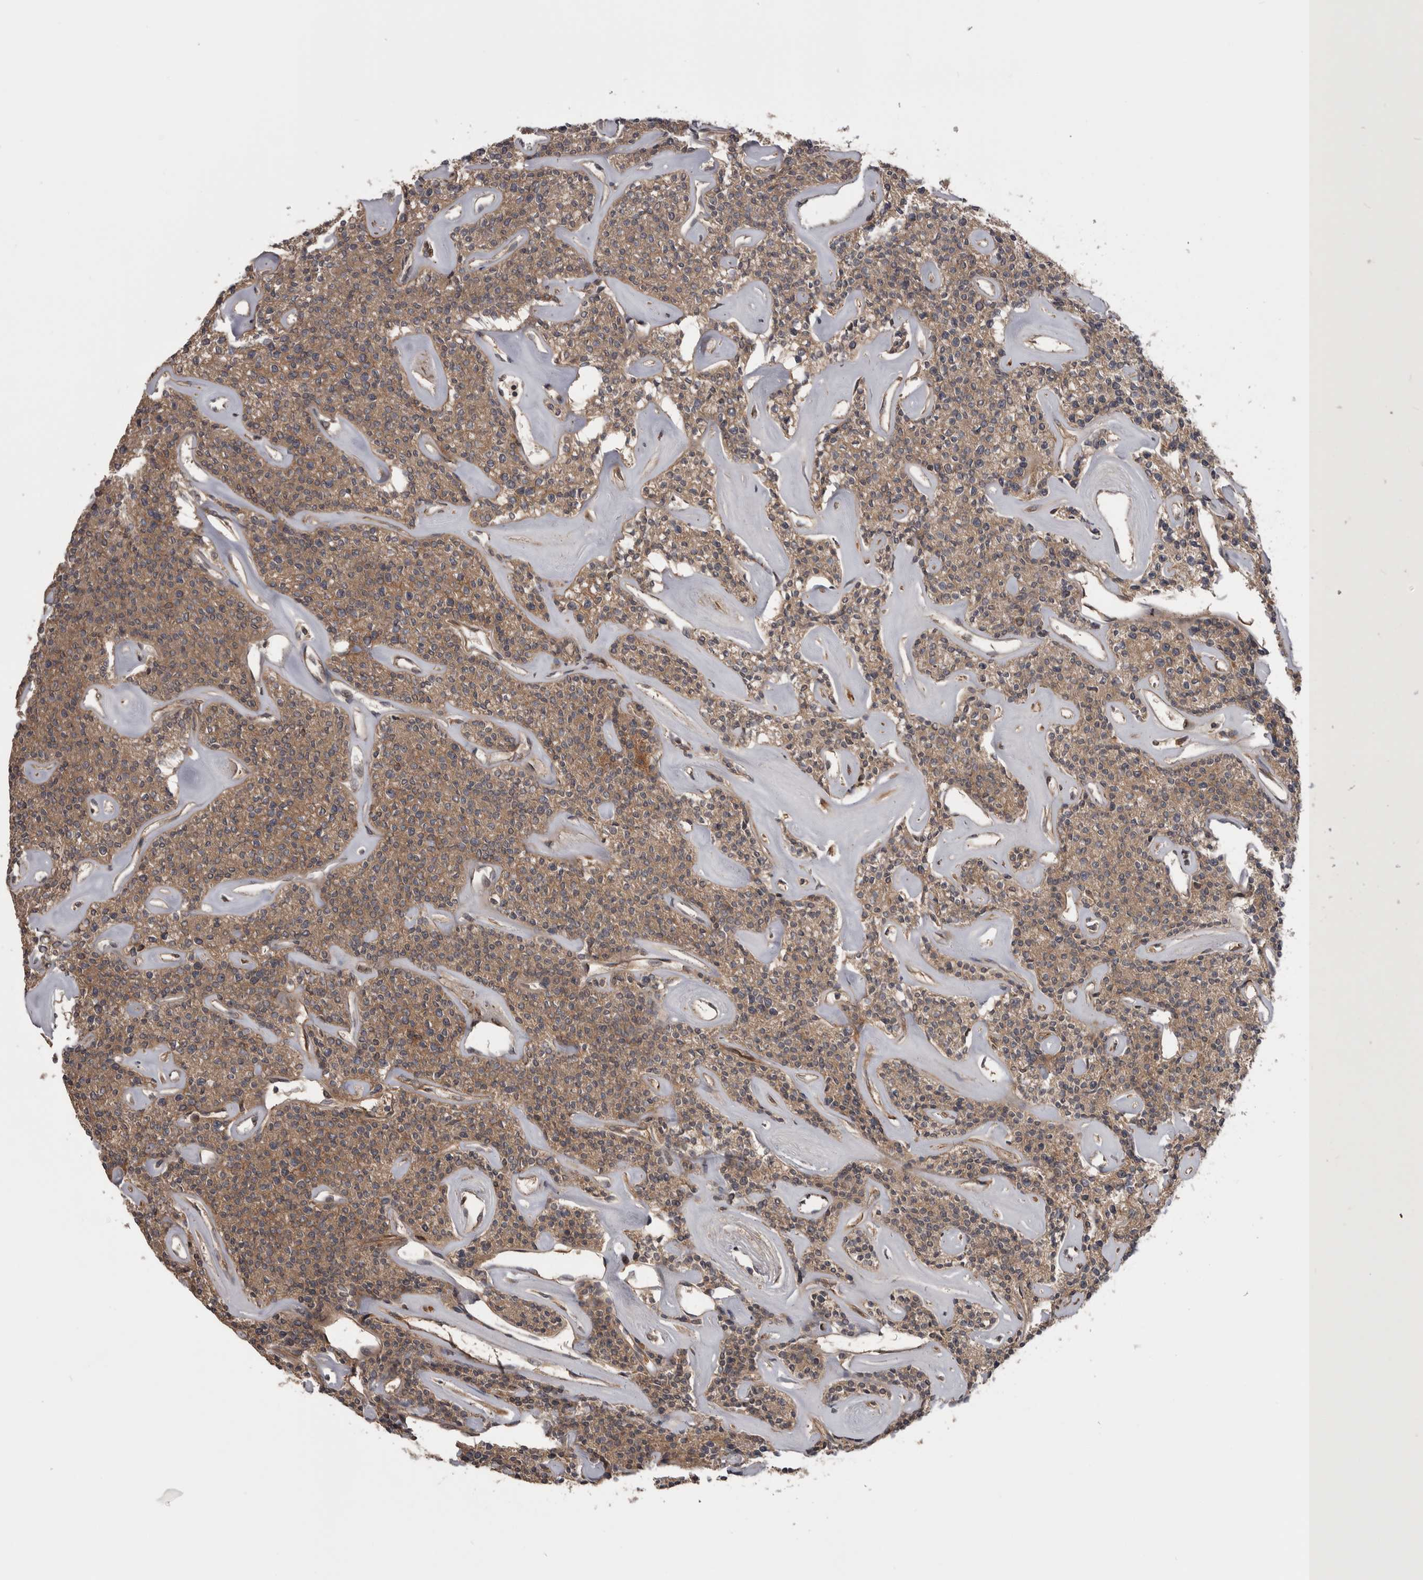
{"staining": {"intensity": "moderate", "quantity": ">75%", "location": "cytoplasmic/membranous"}, "tissue": "parathyroid gland", "cell_type": "Glandular cells", "image_type": "normal", "snomed": [{"axis": "morphology", "description": "Normal tissue, NOS"}, {"axis": "topography", "description": "Parathyroid gland"}], "caption": "Immunohistochemistry (IHC) image of benign parathyroid gland stained for a protein (brown), which displays medium levels of moderate cytoplasmic/membranous positivity in about >75% of glandular cells.", "gene": "RAB3GAP2", "patient": {"sex": "male", "age": 46}}